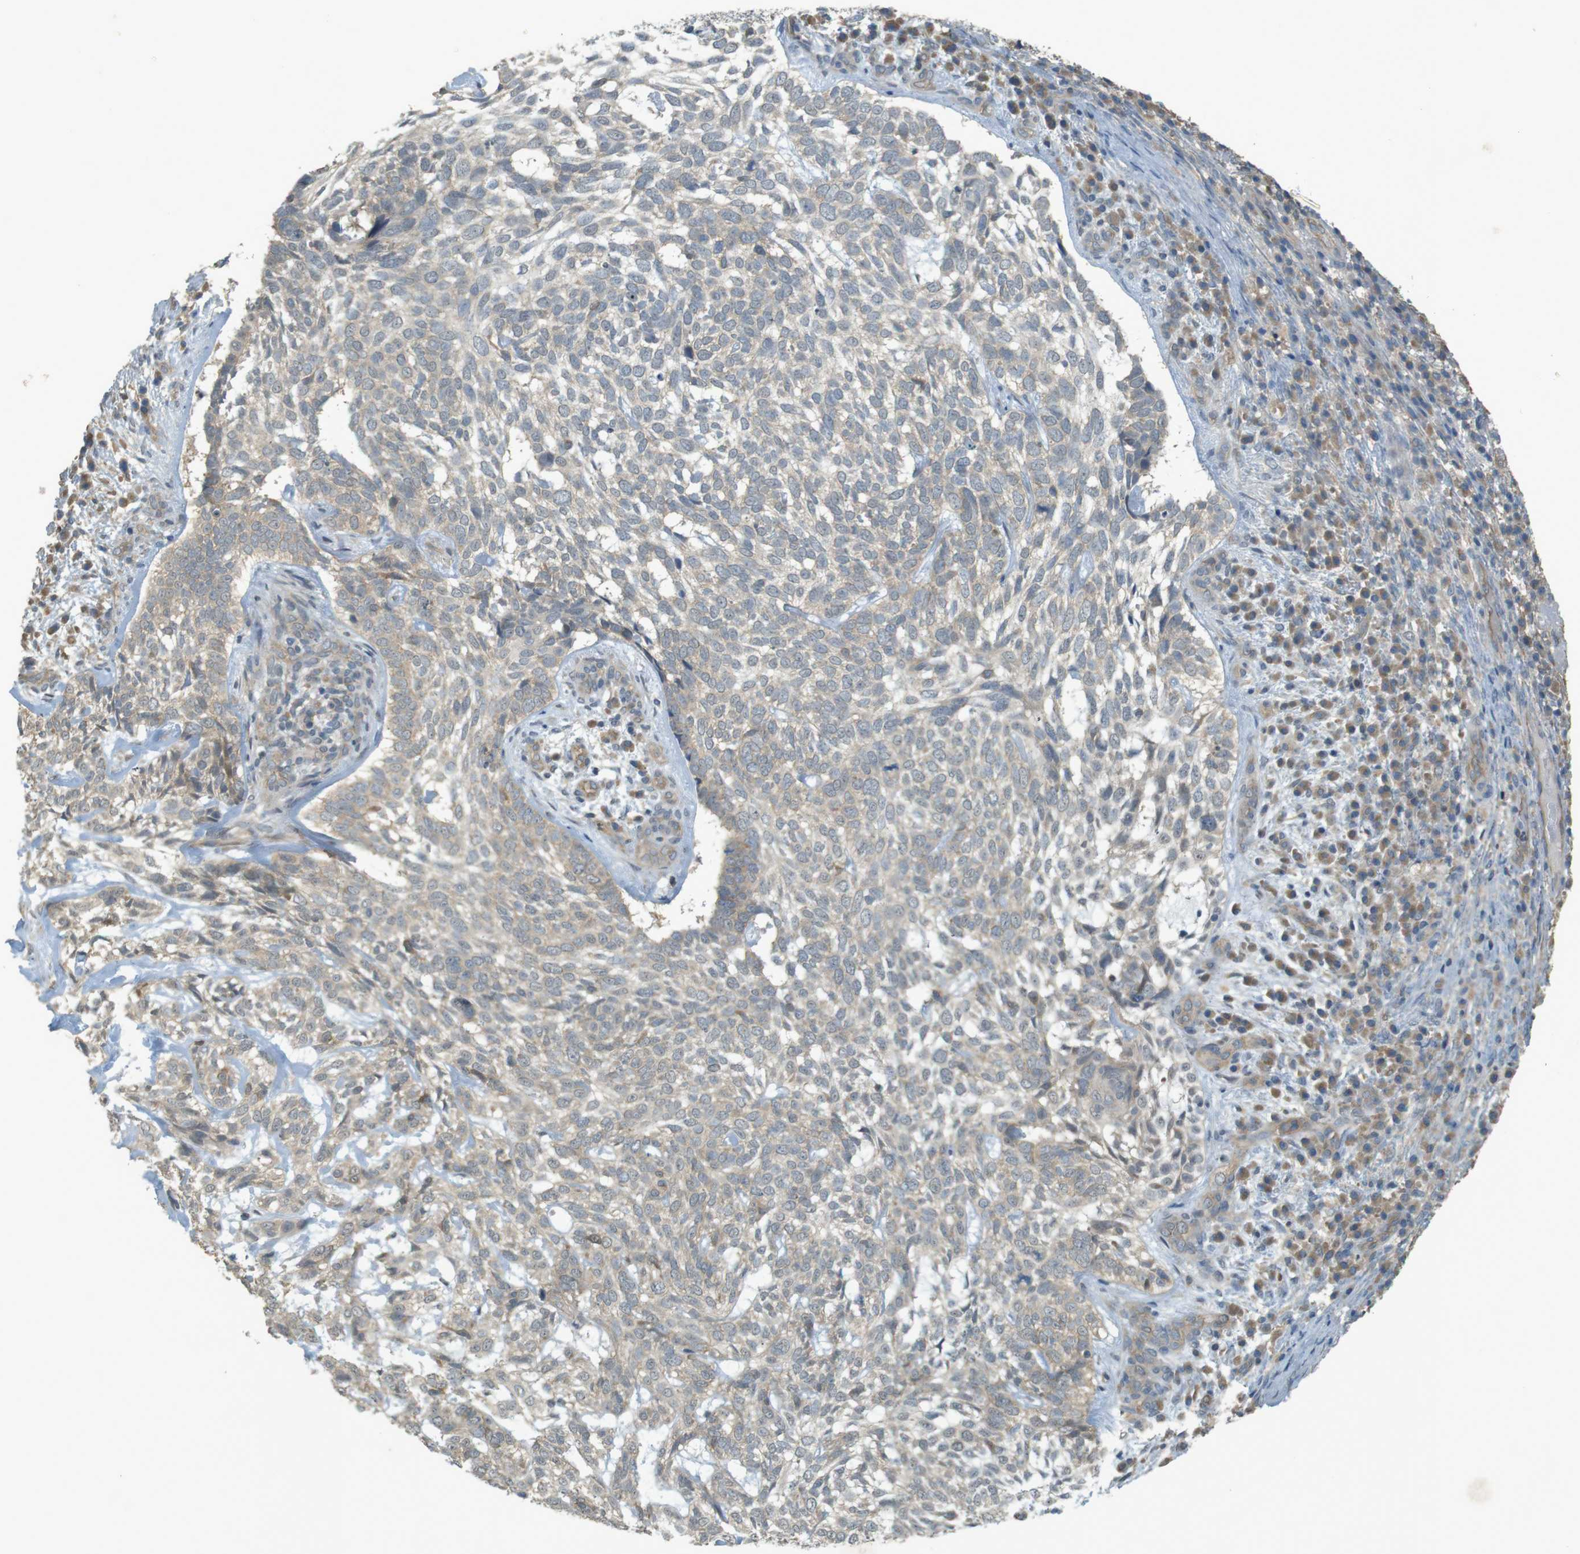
{"staining": {"intensity": "weak", "quantity": "<25%", "location": "cytoplasmic/membranous"}, "tissue": "skin cancer", "cell_type": "Tumor cells", "image_type": "cancer", "snomed": [{"axis": "morphology", "description": "Basal cell carcinoma"}, {"axis": "topography", "description": "Skin"}], "caption": "A high-resolution micrograph shows immunohistochemistry (IHC) staining of skin cancer, which reveals no significant expression in tumor cells. Brightfield microscopy of immunohistochemistry stained with DAB (3,3'-diaminobenzidine) (brown) and hematoxylin (blue), captured at high magnification.", "gene": "ZDHHC20", "patient": {"sex": "male", "age": 72}}